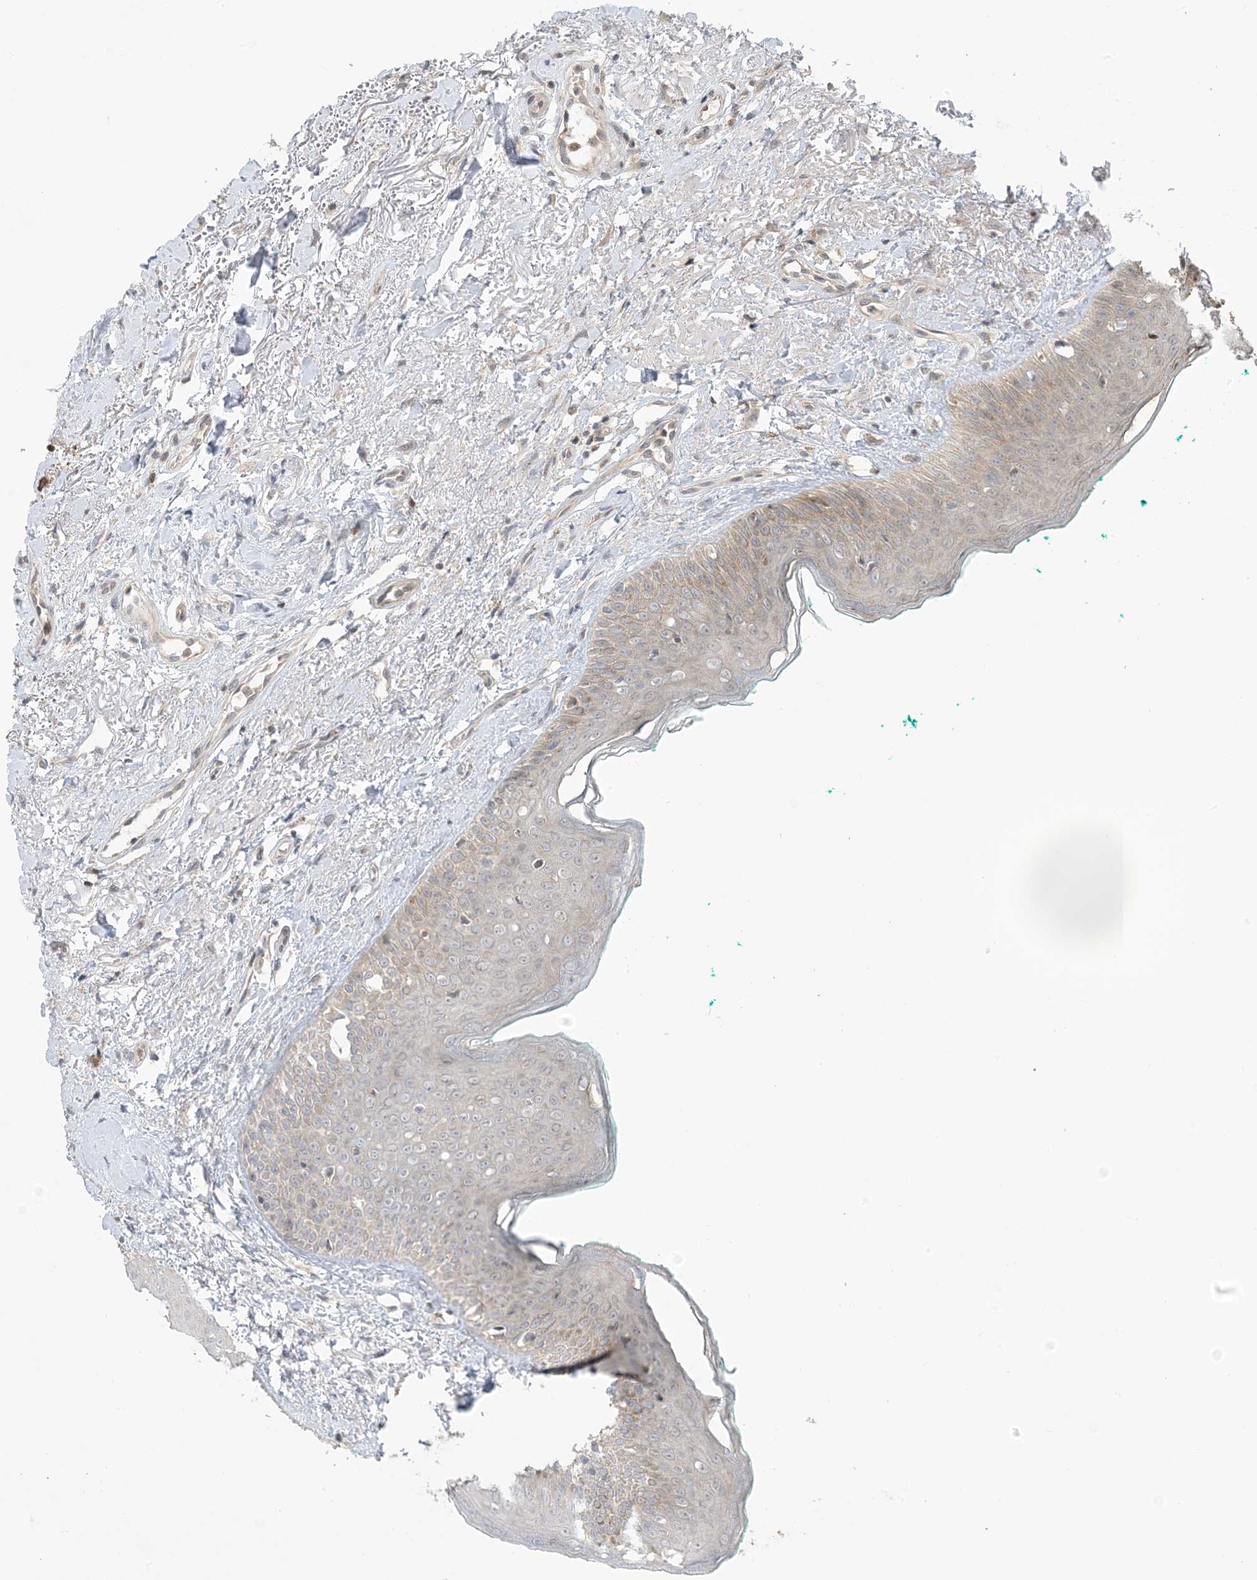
{"staining": {"intensity": "moderate", "quantity": "25%-75%", "location": "cytoplasmic/membranous,nuclear"}, "tissue": "oral mucosa", "cell_type": "Squamous epithelial cells", "image_type": "normal", "snomed": [{"axis": "morphology", "description": "Normal tissue, NOS"}, {"axis": "topography", "description": "Oral tissue"}], "caption": "Oral mucosa stained for a protein demonstrates moderate cytoplasmic/membranous,nuclear positivity in squamous epithelial cells. (brown staining indicates protein expression, while blue staining denotes nuclei).", "gene": "PHLDB2", "patient": {"sex": "female", "age": 70}}